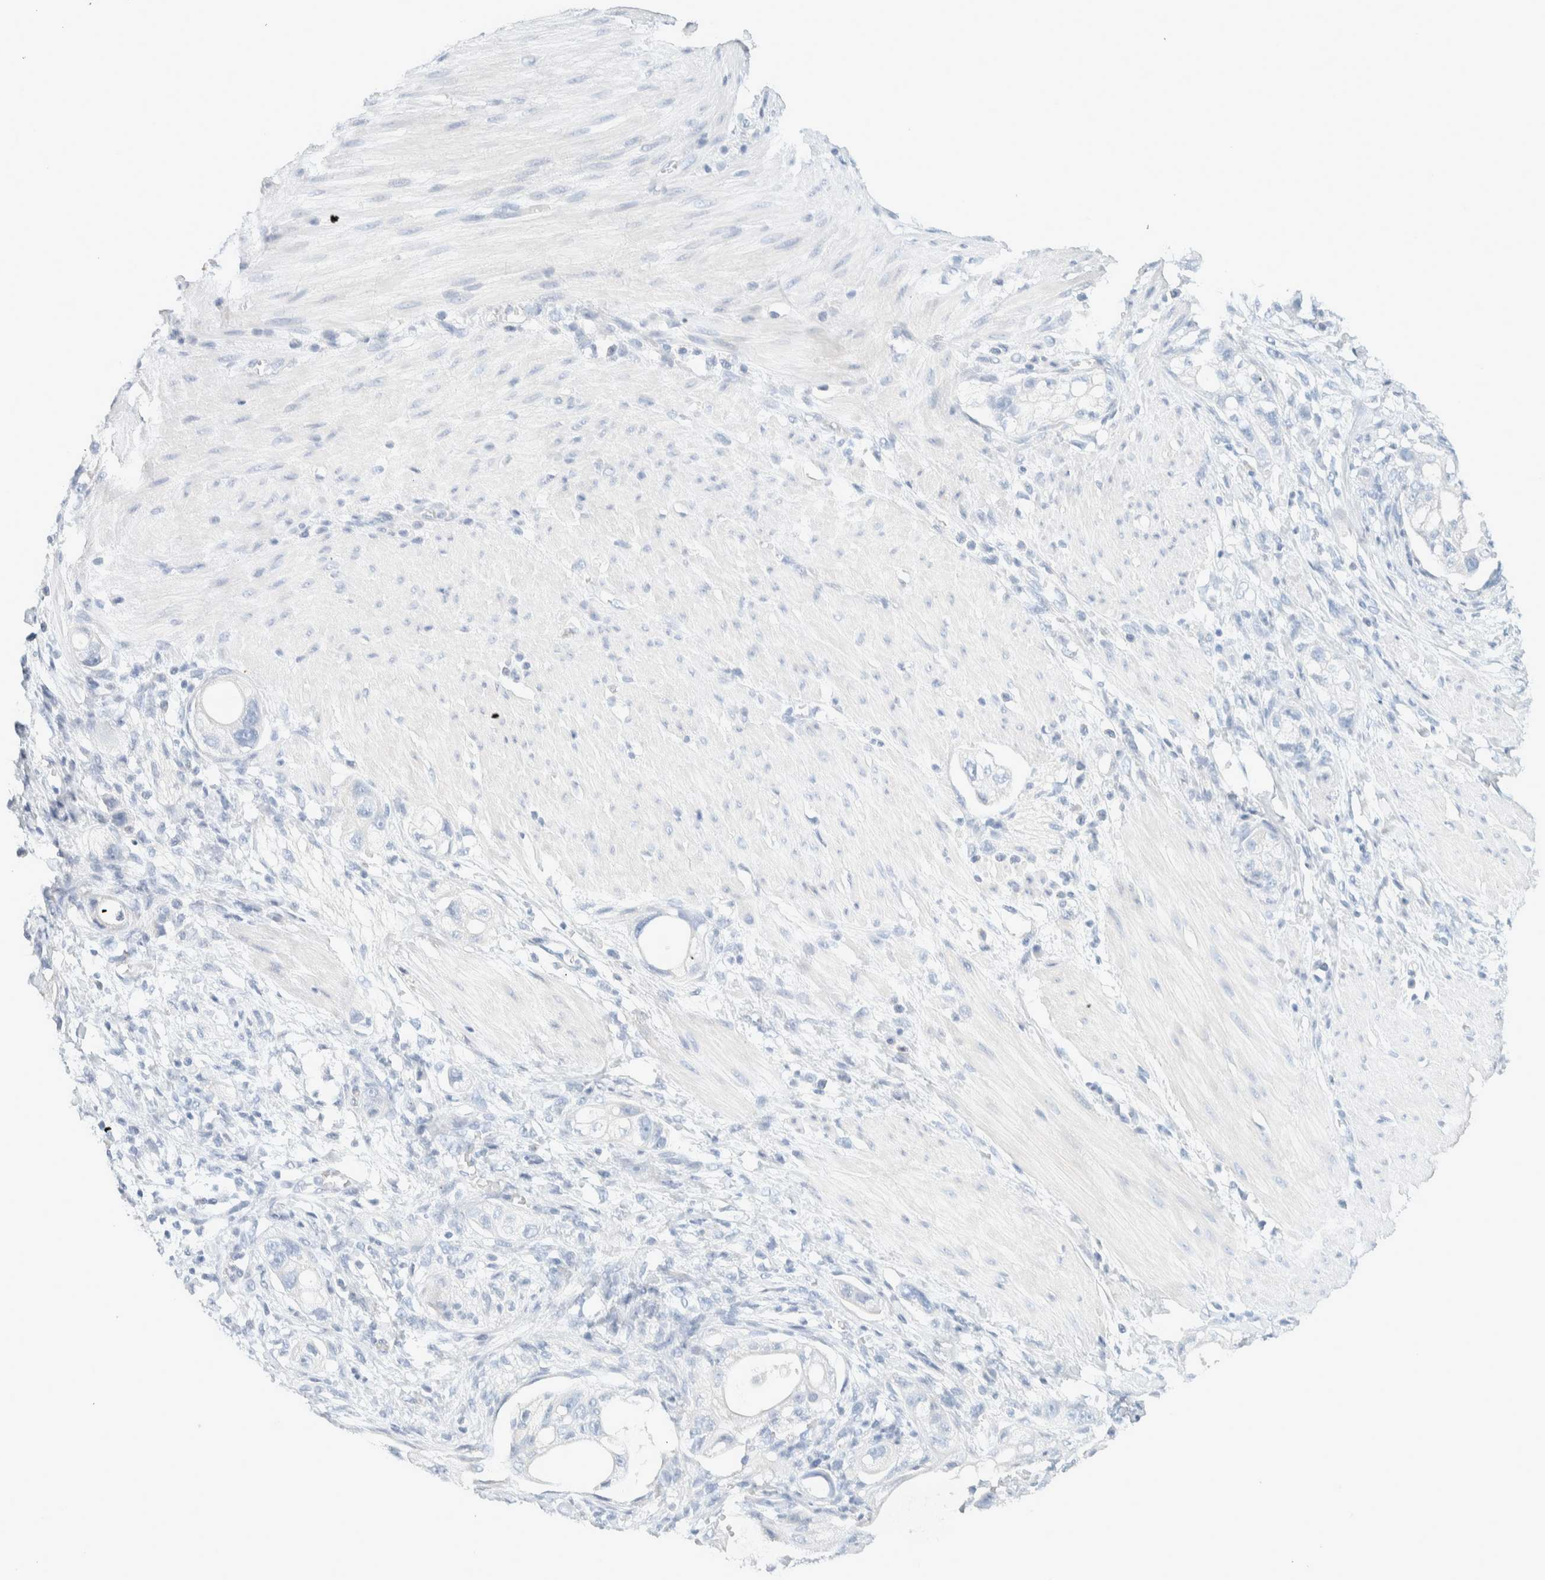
{"staining": {"intensity": "negative", "quantity": "none", "location": "none"}, "tissue": "stomach cancer", "cell_type": "Tumor cells", "image_type": "cancer", "snomed": [{"axis": "morphology", "description": "Adenocarcinoma, NOS"}, {"axis": "topography", "description": "Stomach"}, {"axis": "topography", "description": "Stomach, lower"}], "caption": "Immunohistochemical staining of human stomach cancer reveals no significant expression in tumor cells.", "gene": "ALOX12B", "patient": {"sex": "female", "age": 48}}